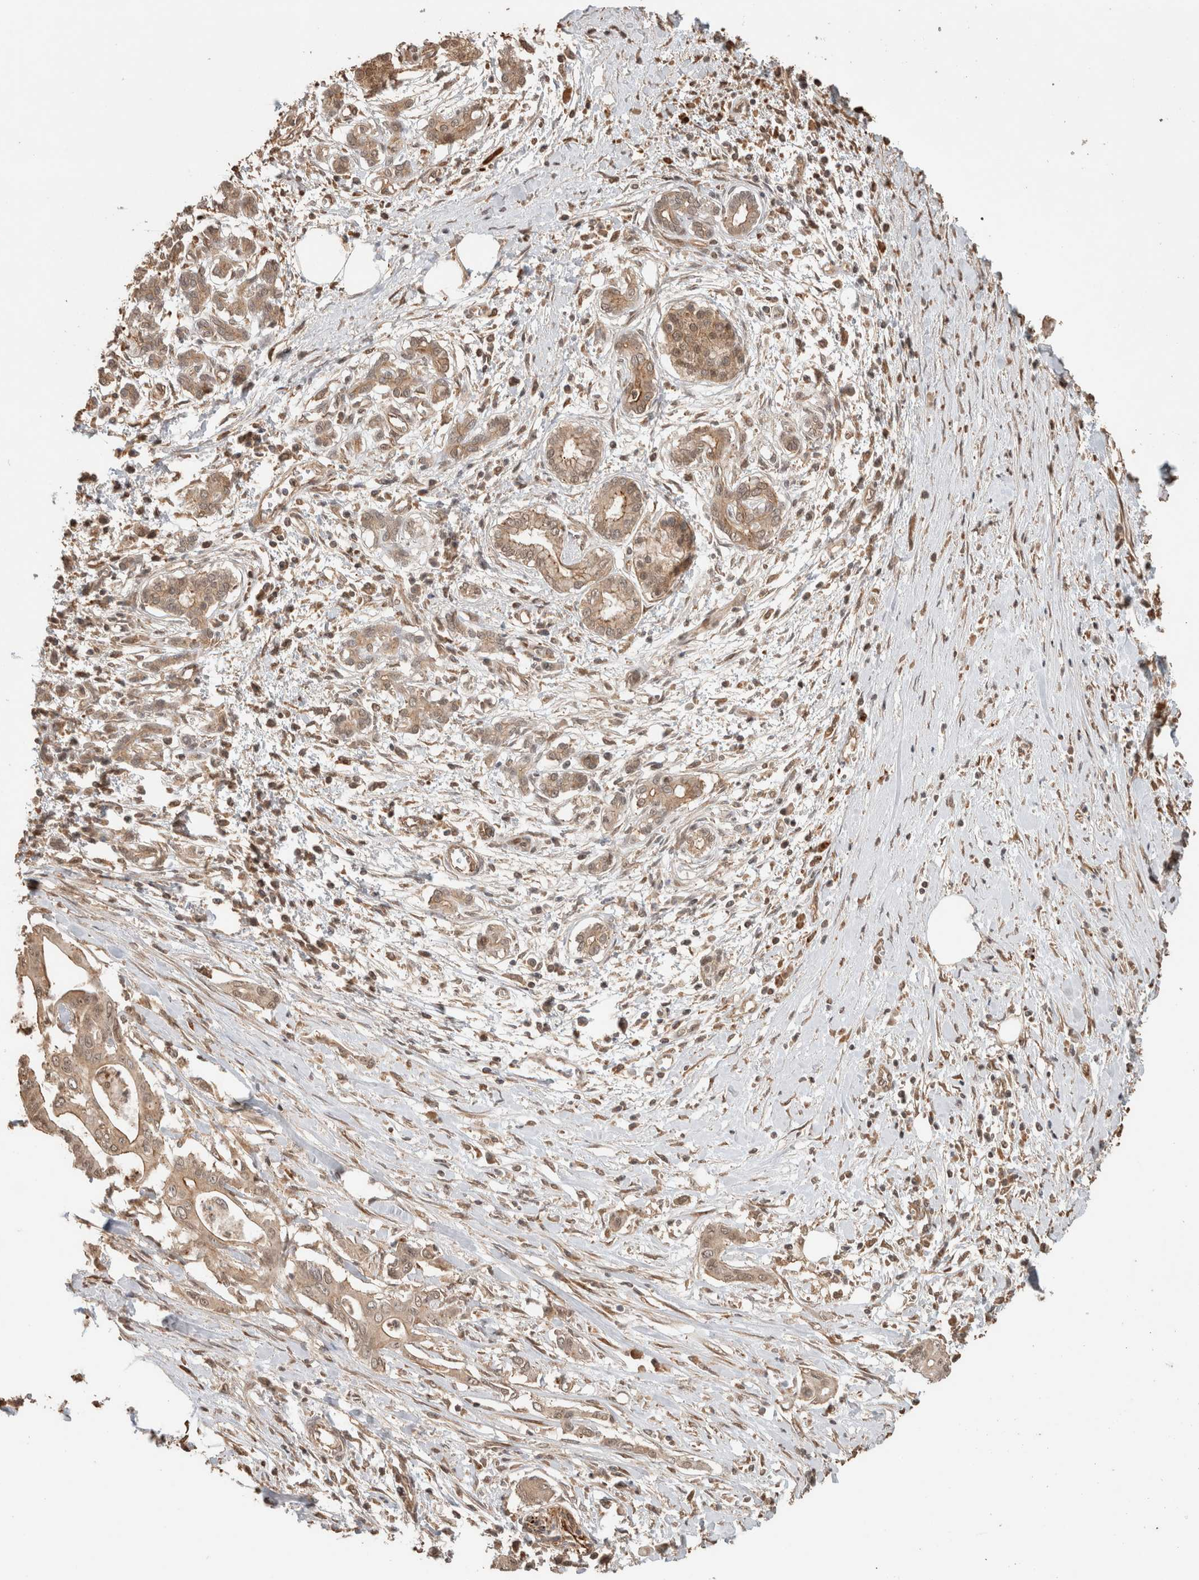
{"staining": {"intensity": "moderate", "quantity": ">75%", "location": "cytoplasmic/membranous"}, "tissue": "pancreatic cancer", "cell_type": "Tumor cells", "image_type": "cancer", "snomed": [{"axis": "morphology", "description": "Adenocarcinoma, NOS"}, {"axis": "topography", "description": "Pancreas"}], "caption": "Pancreatic cancer was stained to show a protein in brown. There is medium levels of moderate cytoplasmic/membranous staining in approximately >75% of tumor cells.", "gene": "OTUD6B", "patient": {"sex": "male", "age": 58}}